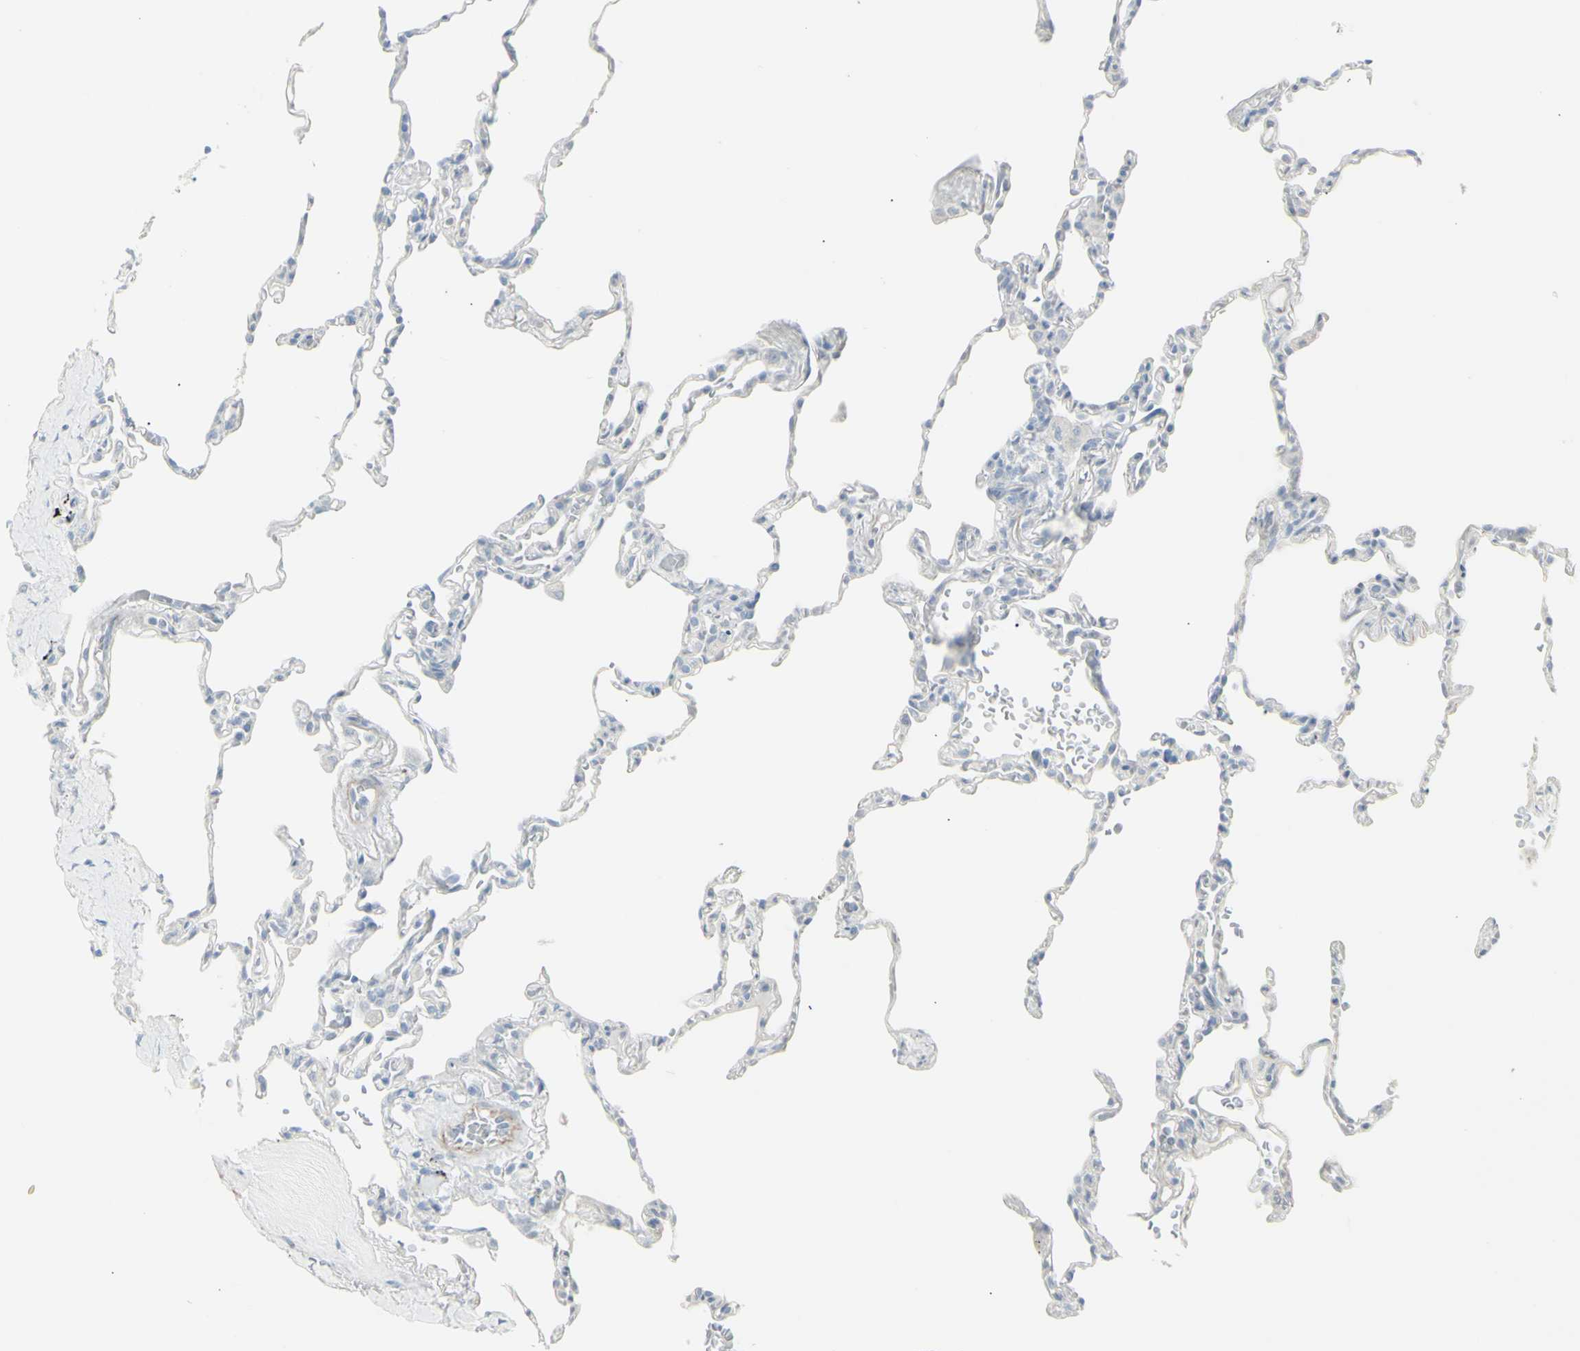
{"staining": {"intensity": "negative", "quantity": "none", "location": "none"}, "tissue": "lung", "cell_type": "Alveolar cells", "image_type": "normal", "snomed": [{"axis": "morphology", "description": "Normal tissue, NOS"}, {"axis": "topography", "description": "Lung"}], "caption": "This photomicrograph is of benign lung stained with IHC to label a protein in brown with the nuclei are counter-stained blue. There is no positivity in alveolar cells.", "gene": "YBX2", "patient": {"sex": "male", "age": 59}}